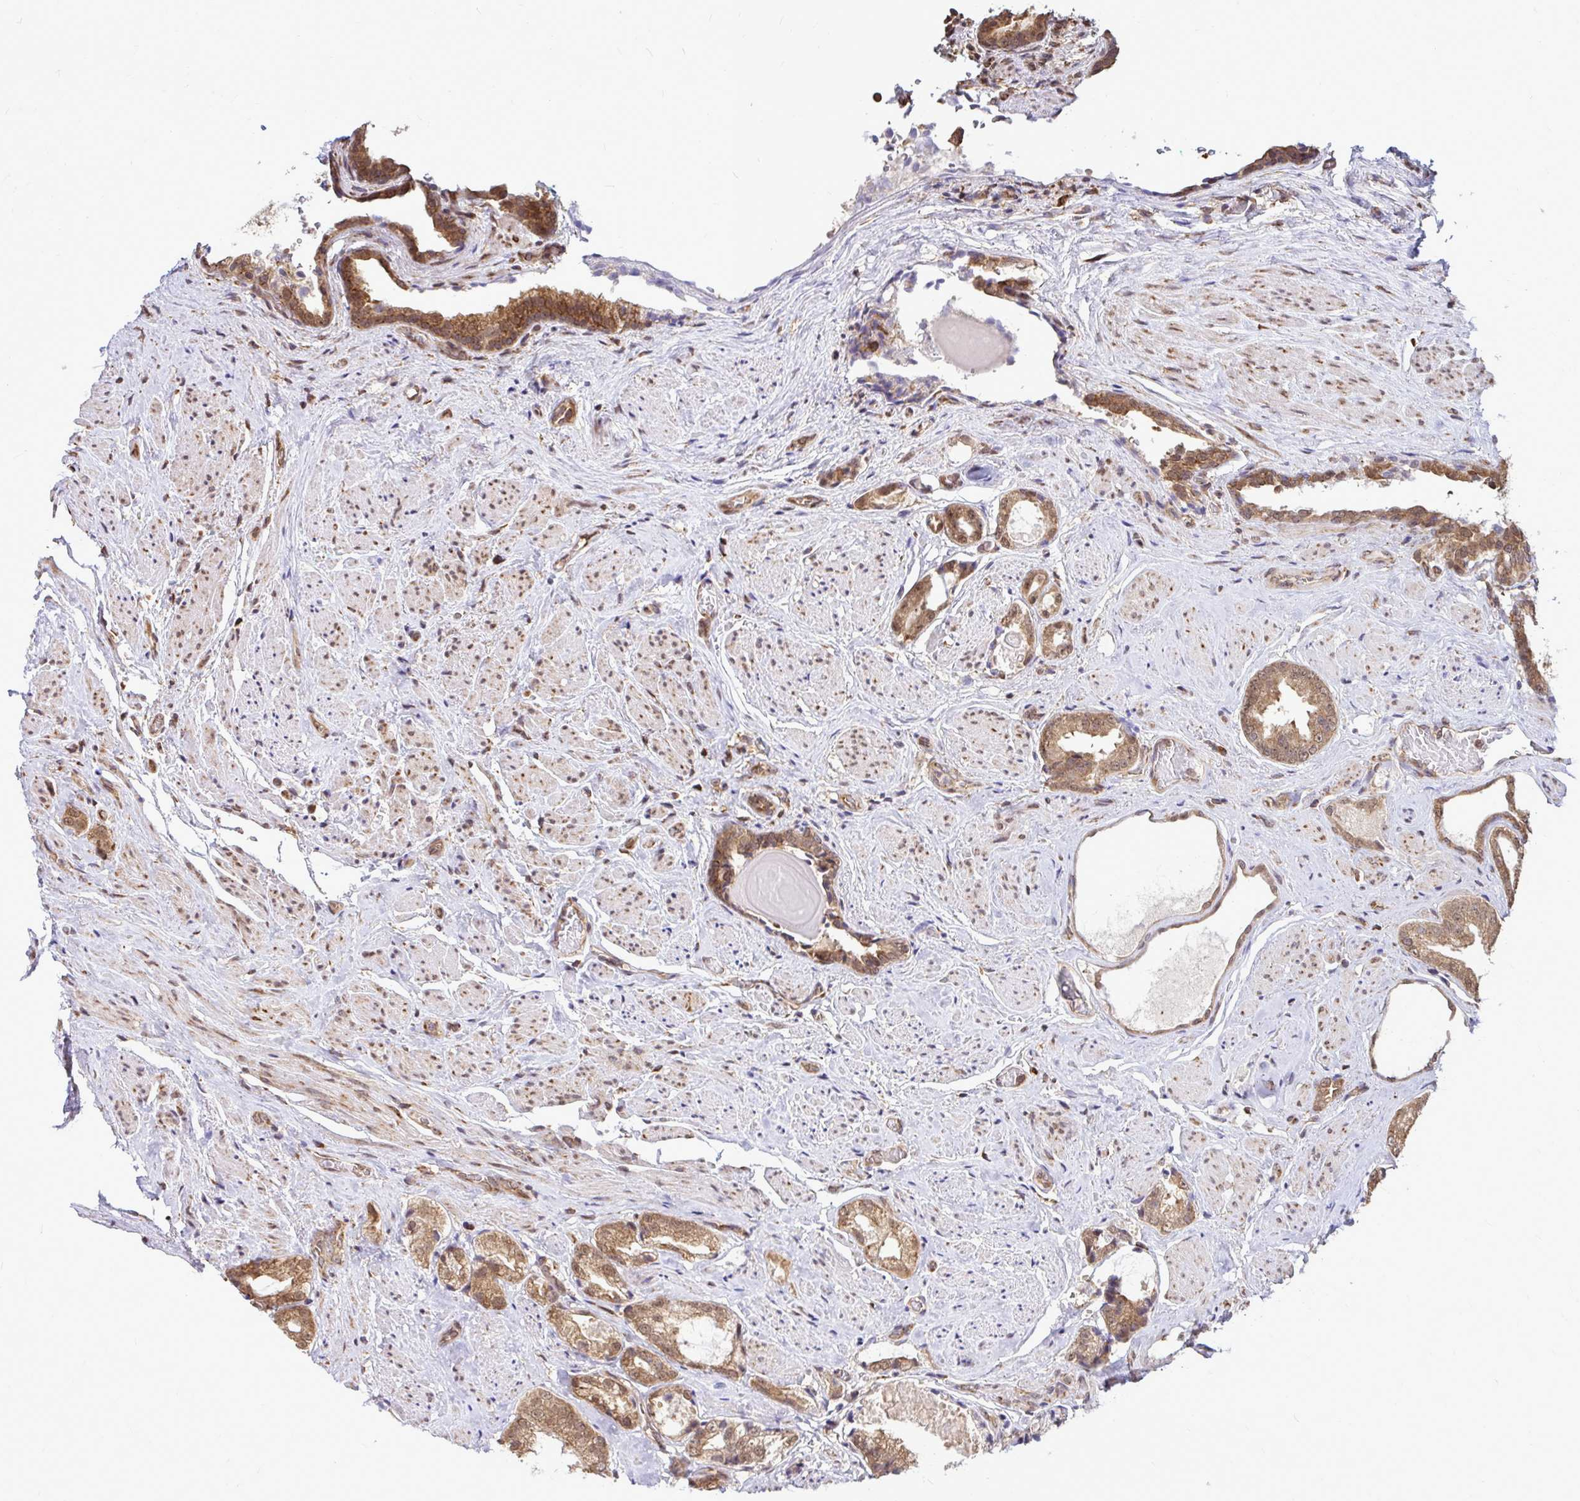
{"staining": {"intensity": "moderate", "quantity": ">75%", "location": "cytoplasmic/membranous,nuclear"}, "tissue": "prostate cancer", "cell_type": "Tumor cells", "image_type": "cancer", "snomed": [{"axis": "morphology", "description": "Adenocarcinoma, High grade"}, {"axis": "topography", "description": "Prostate"}], "caption": "Approximately >75% of tumor cells in human prostate high-grade adenocarcinoma show moderate cytoplasmic/membranous and nuclear protein positivity as visualized by brown immunohistochemical staining.", "gene": "FMR1", "patient": {"sex": "male", "age": 65}}